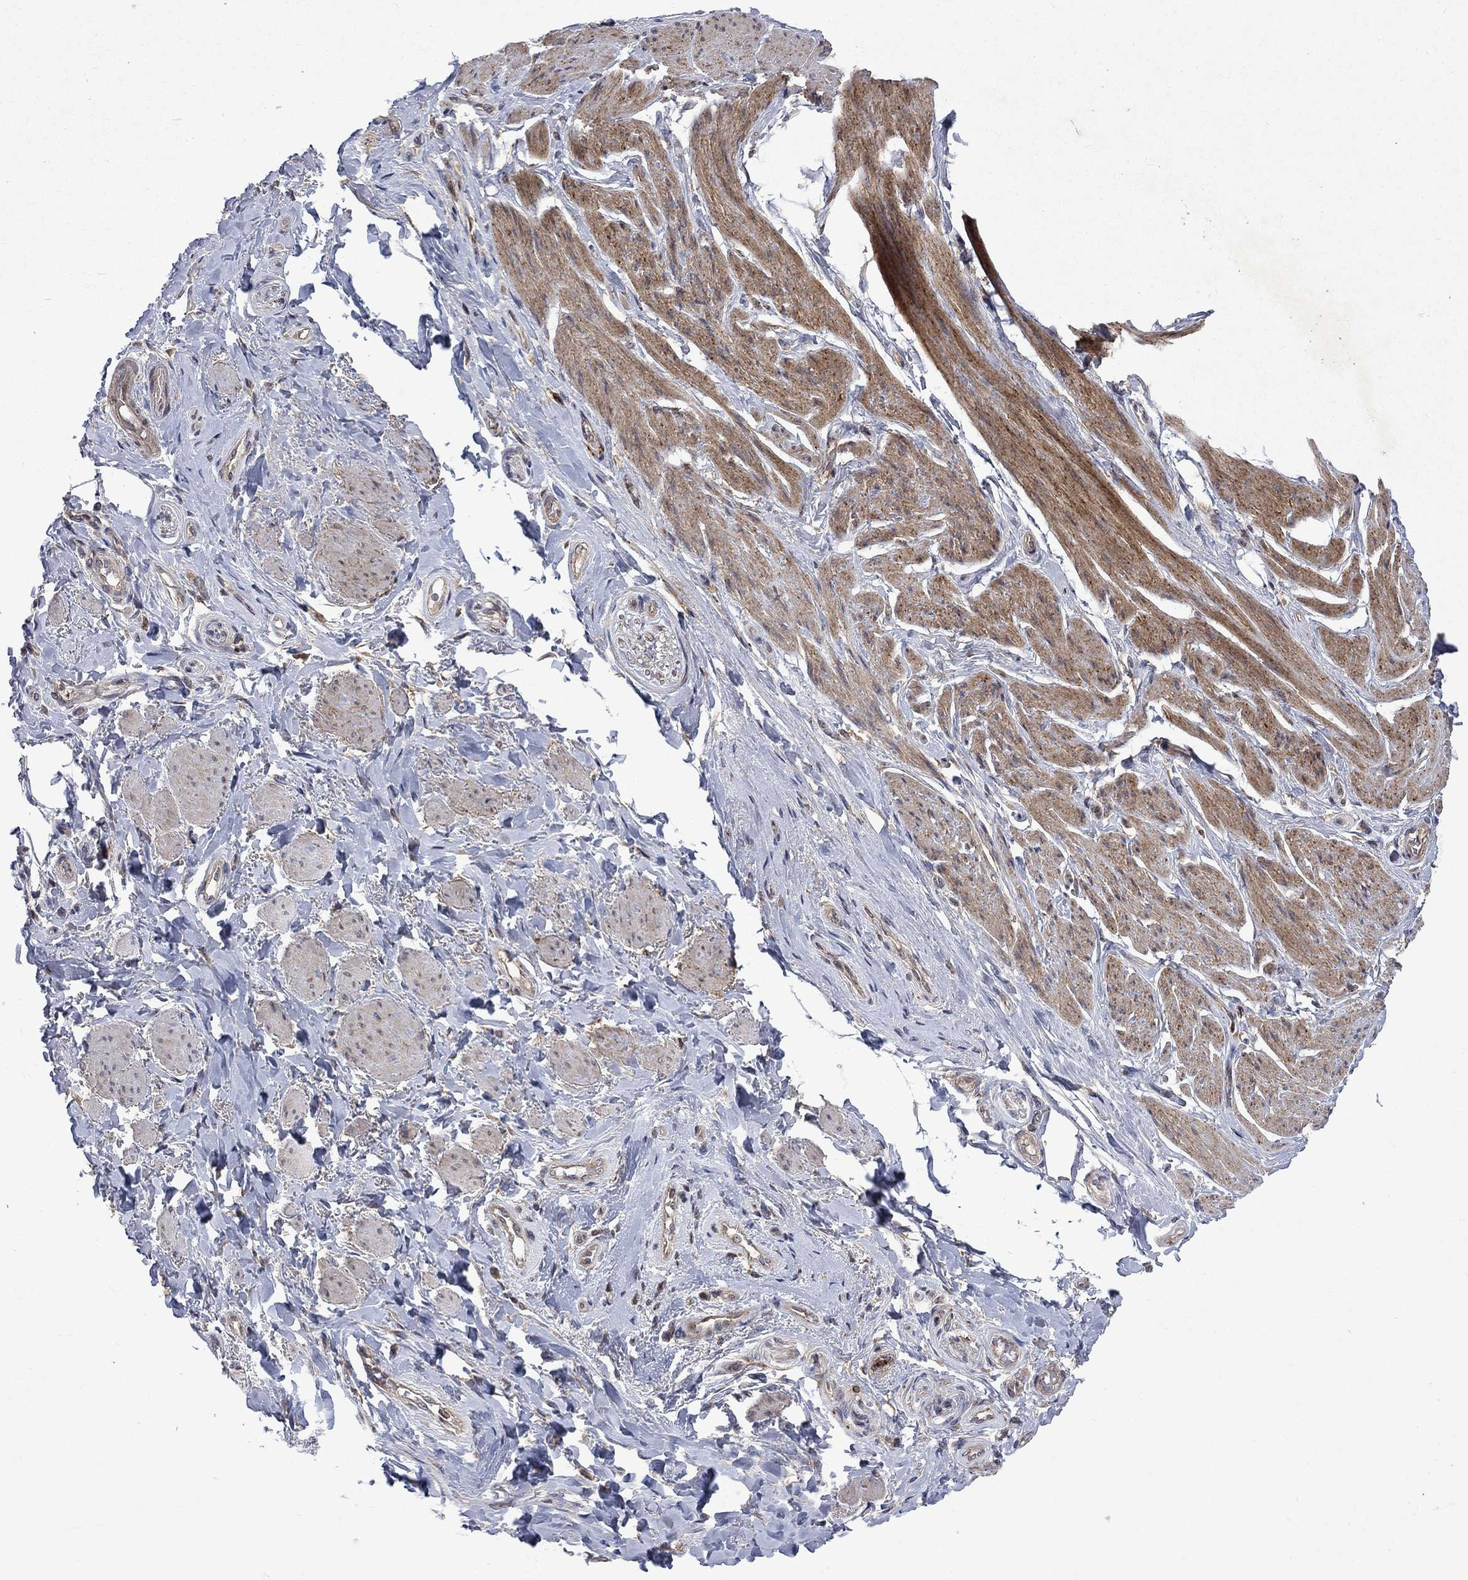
{"staining": {"intensity": "negative", "quantity": "none", "location": "none"}, "tissue": "soft tissue", "cell_type": "Fibroblasts", "image_type": "normal", "snomed": [{"axis": "morphology", "description": "Normal tissue, NOS"}, {"axis": "topography", "description": "Skeletal muscle"}, {"axis": "topography", "description": "Anal"}, {"axis": "topography", "description": "Peripheral nerve tissue"}], "caption": "Photomicrograph shows no protein staining in fibroblasts of benign soft tissue. The staining is performed using DAB brown chromogen with nuclei counter-stained in using hematoxylin.", "gene": "TMEM33", "patient": {"sex": "male", "age": 53}}